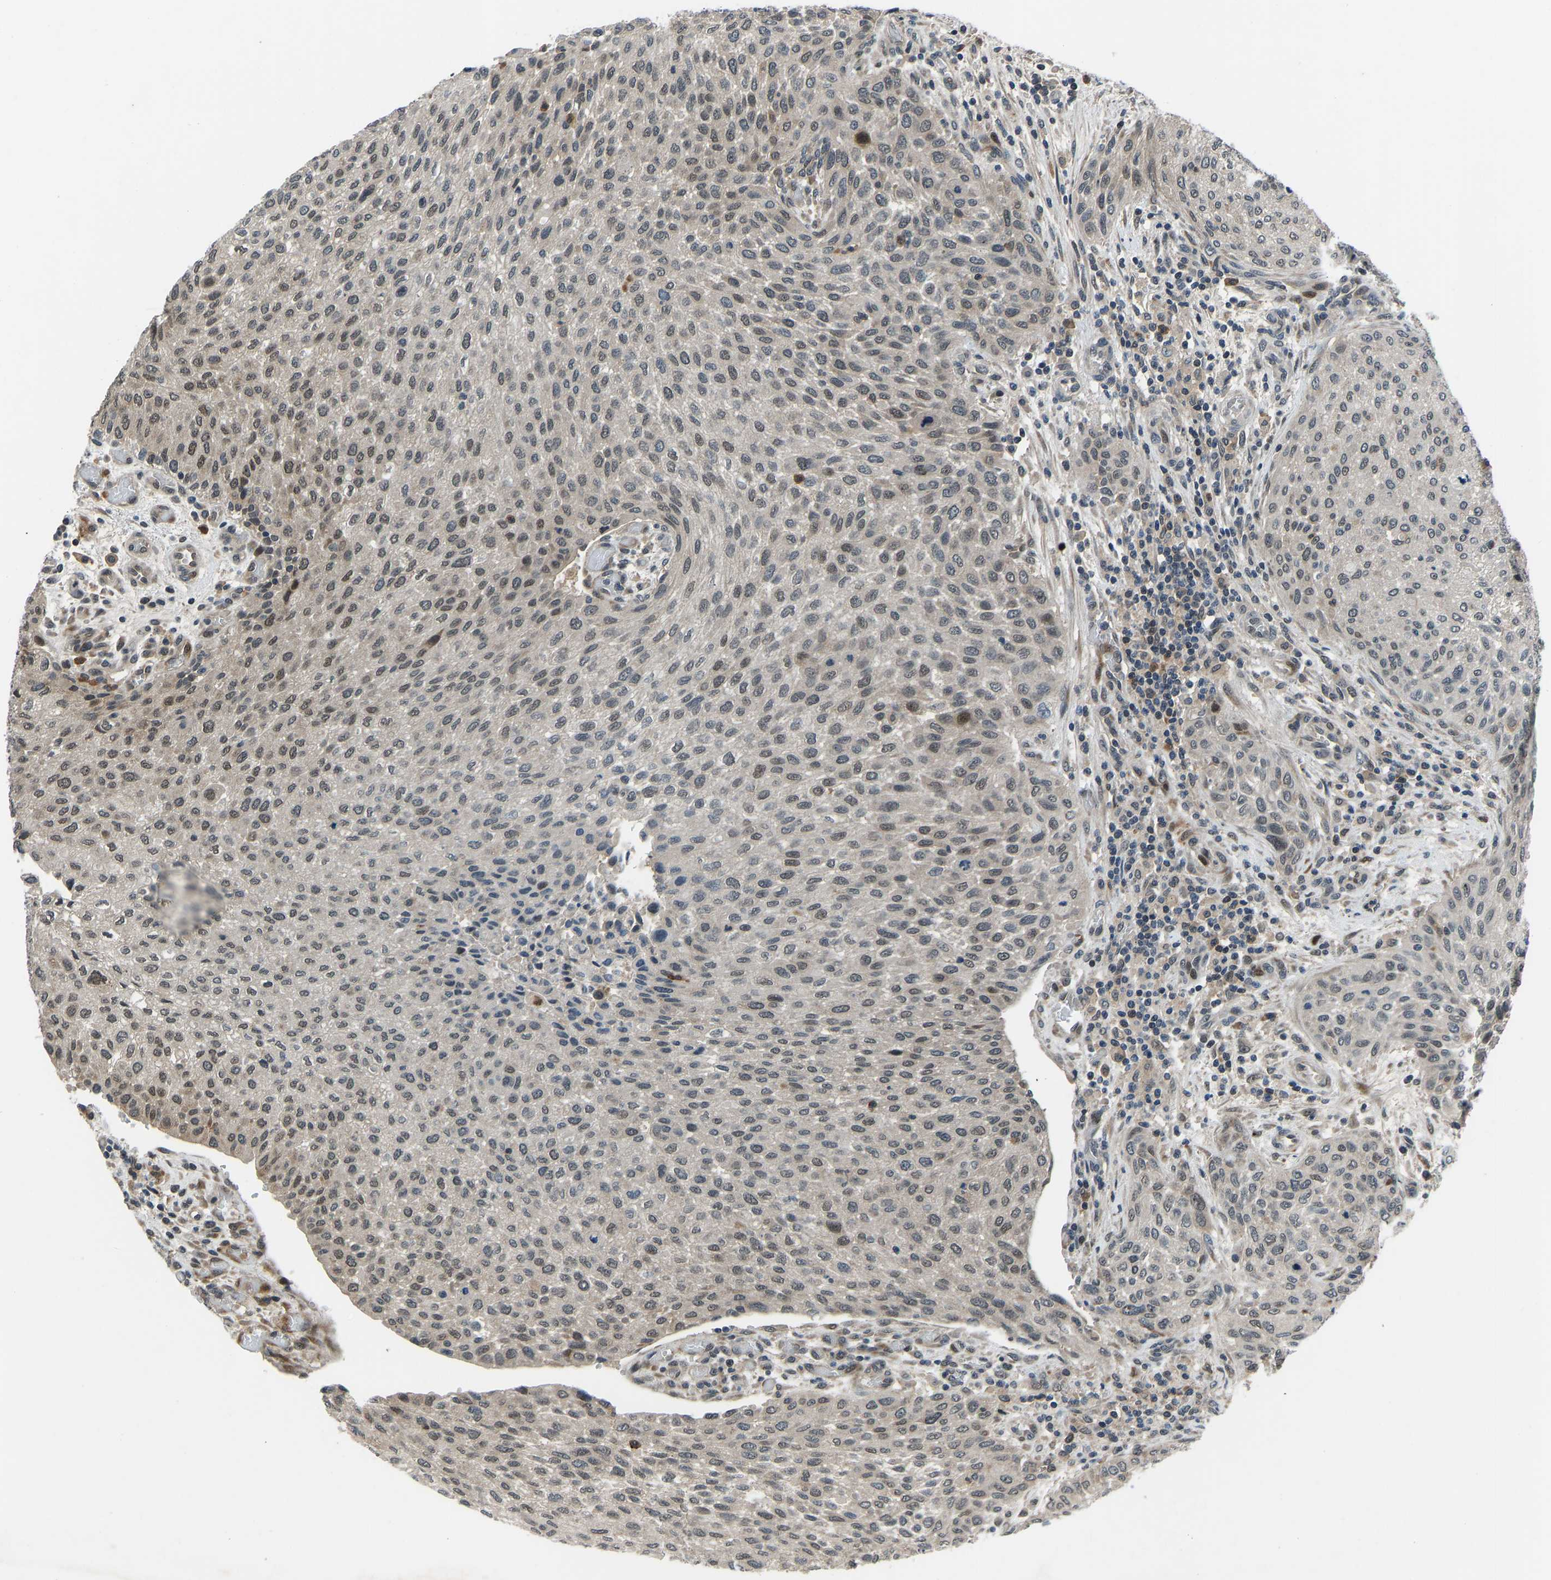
{"staining": {"intensity": "moderate", "quantity": ">75%", "location": "nuclear"}, "tissue": "urothelial cancer", "cell_type": "Tumor cells", "image_type": "cancer", "snomed": [{"axis": "morphology", "description": "Urothelial carcinoma, Low grade"}, {"axis": "morphology", "description": "Urothelial carcinoma, High grade"}, {"axis": "topography", "description": "Urinary bladder"}], "caption": "There is medium levels of moderate nuclear staining in tumor cells of low-grade urothelial carcinoma, as demonstrated by immunohistochemical staining (brown color).", "gene": "RLIM", "patient": {"sex": "male", "age": 35}}